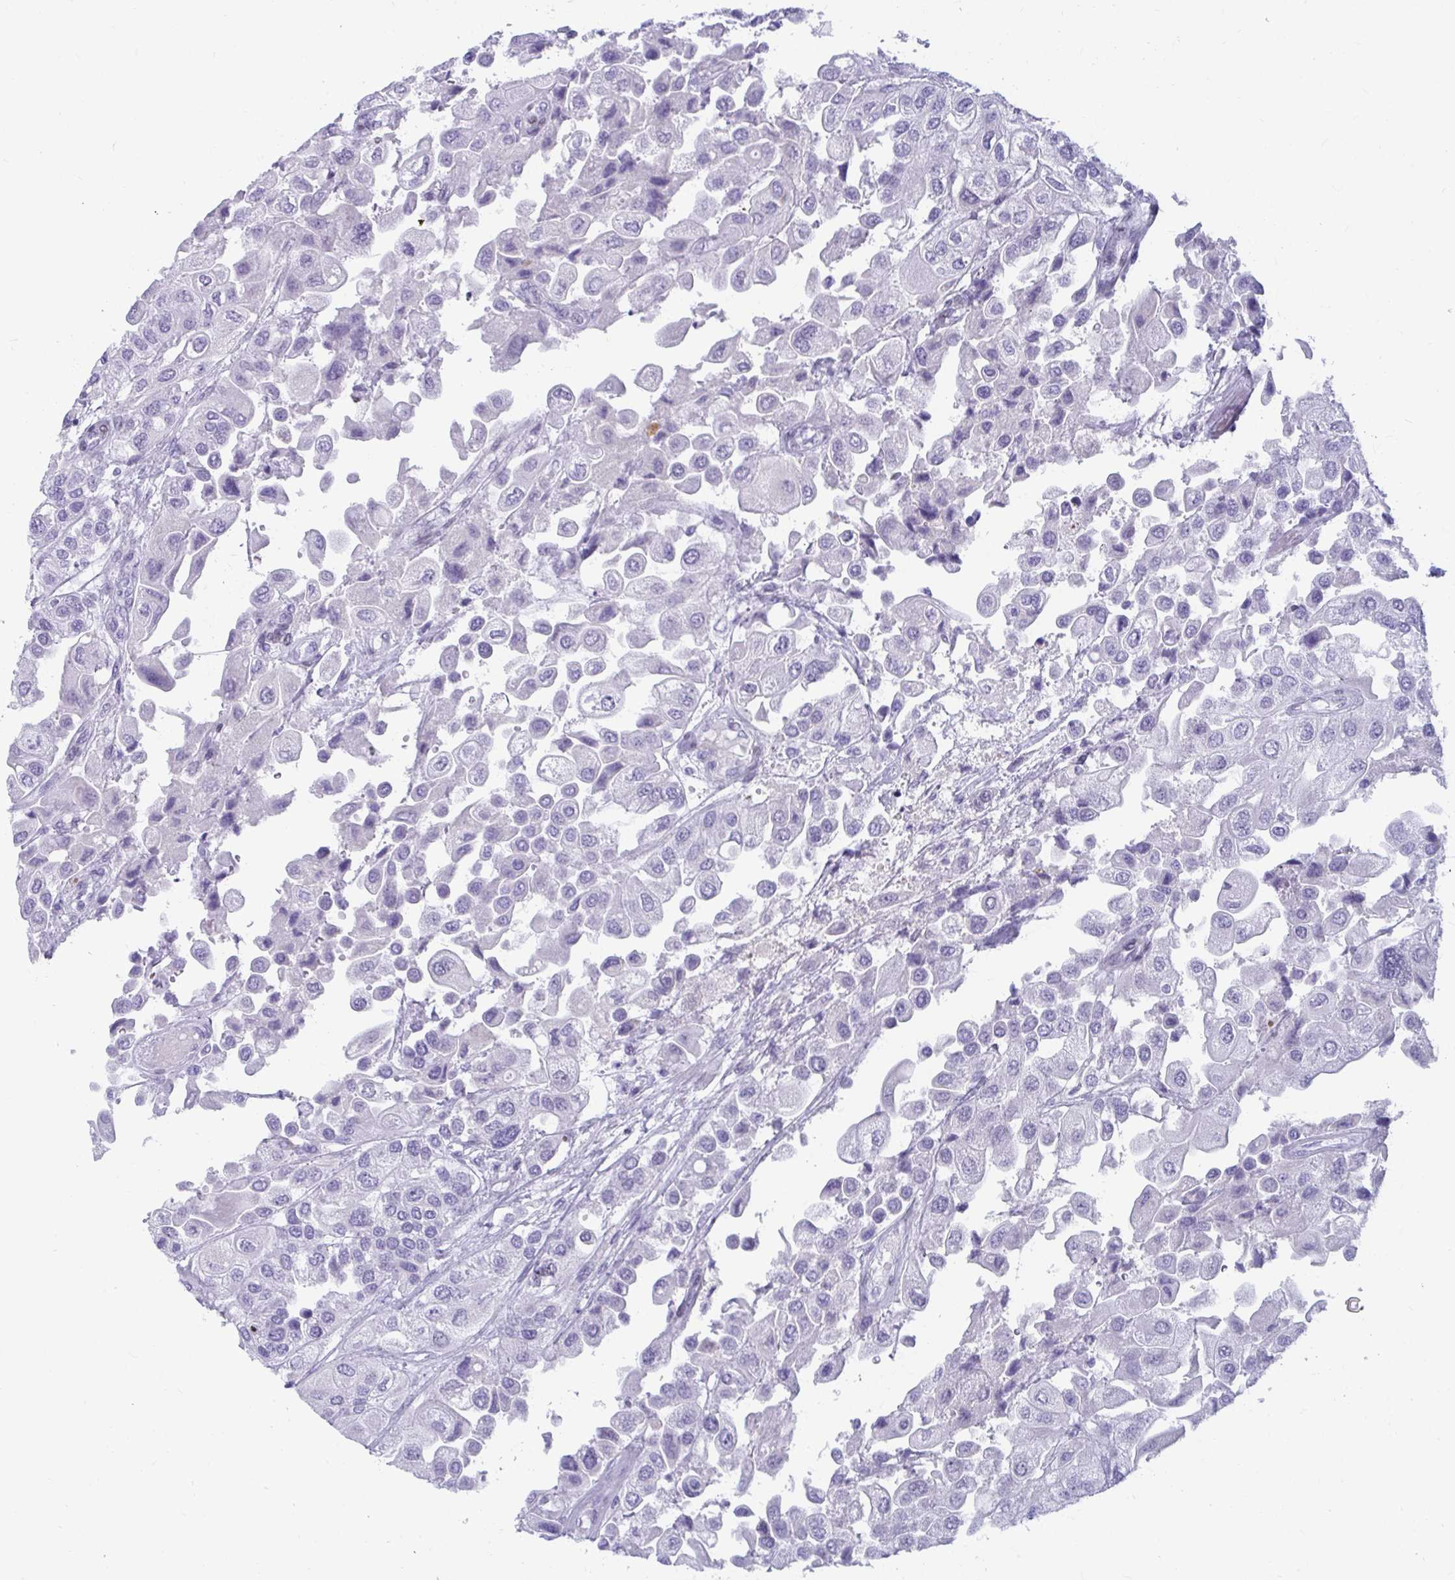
{"staining": {"intensity": "weak", "quantity": "<25%", "location": "nuclear"}, "tissue": "urothelial cancer", "cell_type": "Tumor cells", "image_type": "cancer", "snomed": [{"axis": "morphology", "description": "Urothelial carcinoma, High grade"}, {"axis": "topography", "description": "Urinary bladder"}], "caption": "This is an immunohistochemistry histopathology image of human urothelial carcinoma (high-grade). There is no expression in tumor cells.", "gene": "NPY", "patient": {"sex": "female", "age": 64}}